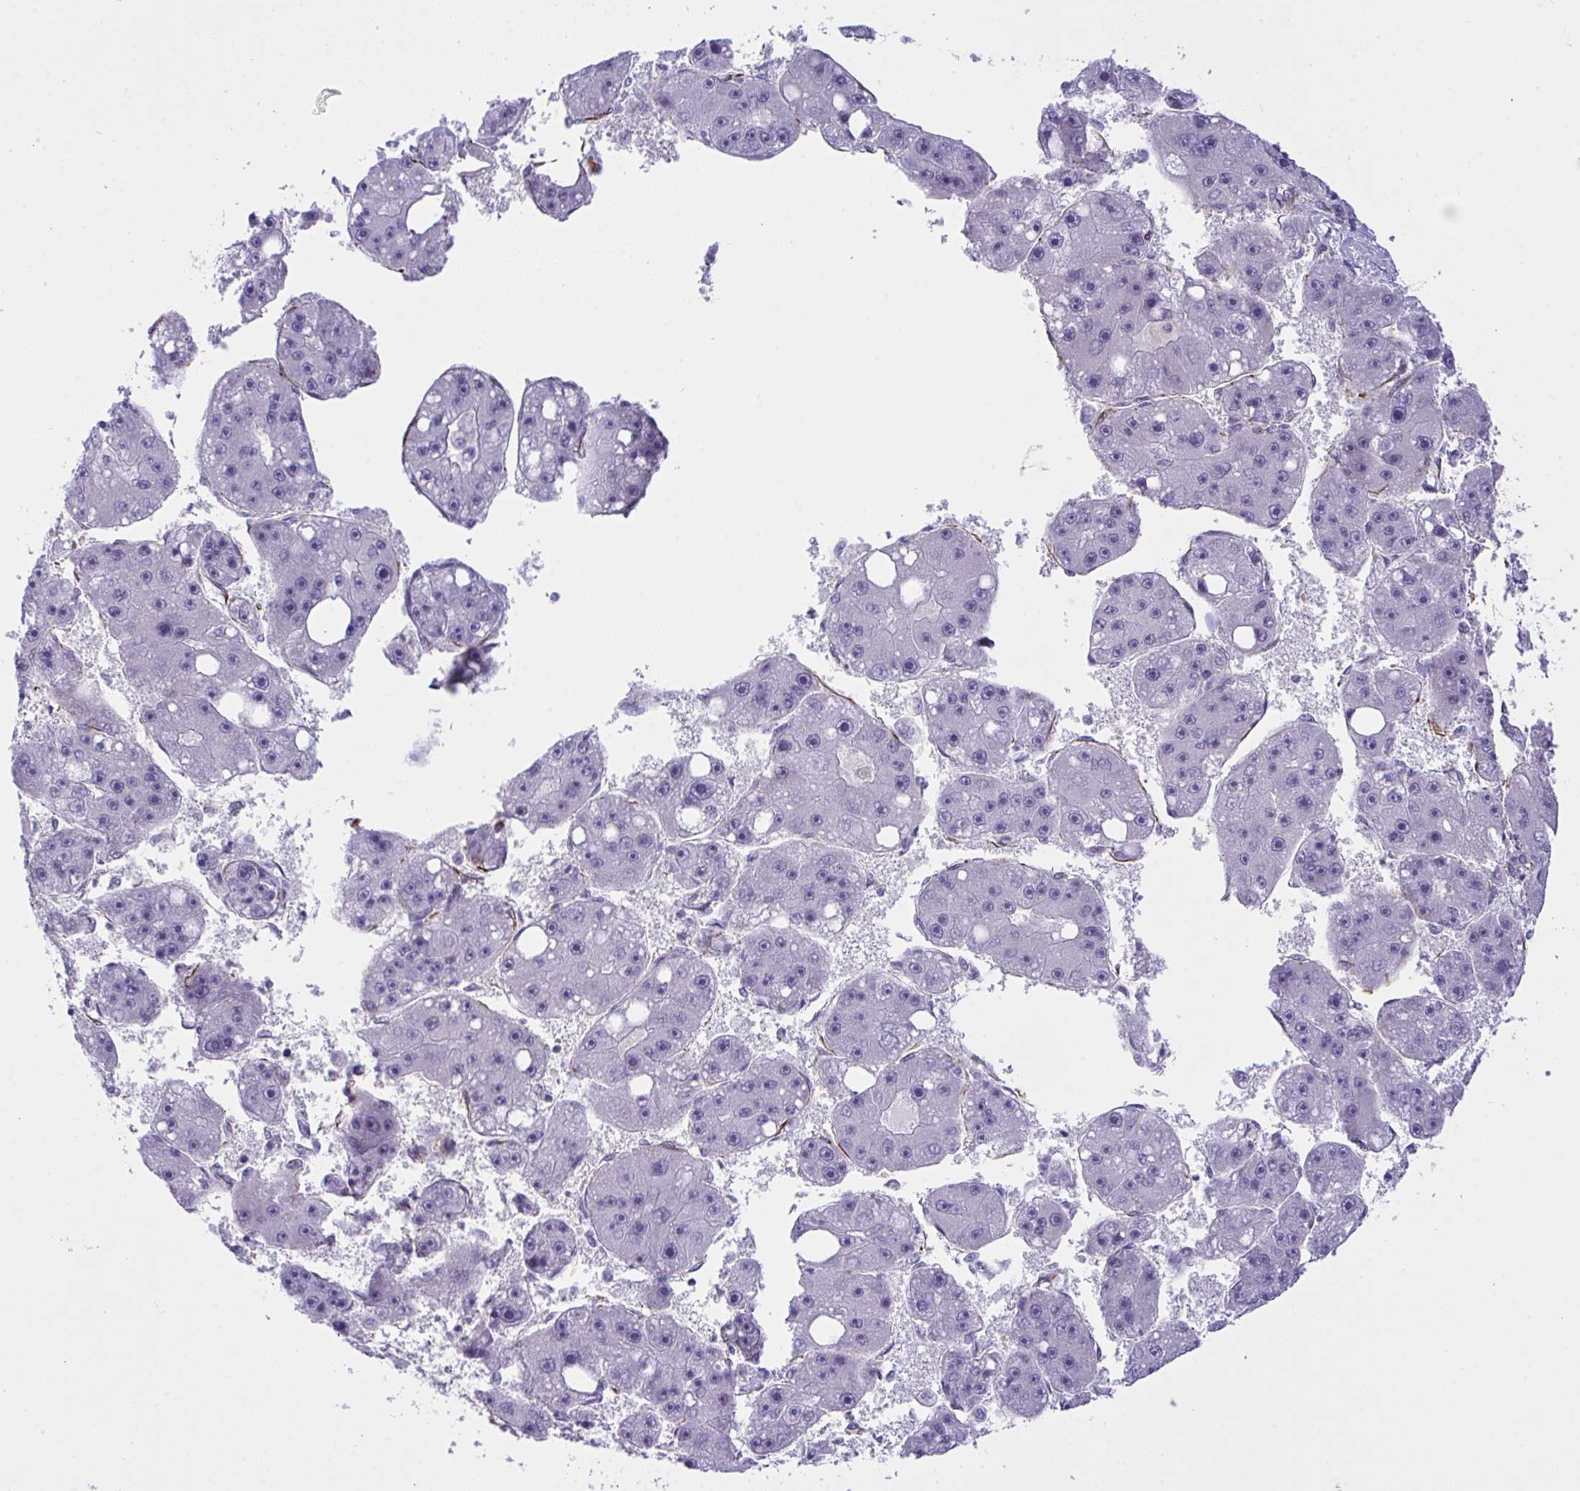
{"staining": {"intensity": "negative", "quantity": "none", "location": "none"}, "tissue": "liver cancer", "cell_type": "Tumor cells", "image_type": "cancer", "snomed": [{"axis": "morphology", "description": "Carcinoma, Hepatocellular, NOS"}, {"axis": "topography", "description": "Liver"}], "caption": "A high-resolution image shows immunohistochemistry (IHC) staining of liver cancer (hepatocellular carcinoma), which demonstrates no significant staining in tumor cells.", "gene": "SLC35B1", "patient": {"sex": "female", "age": 61}}